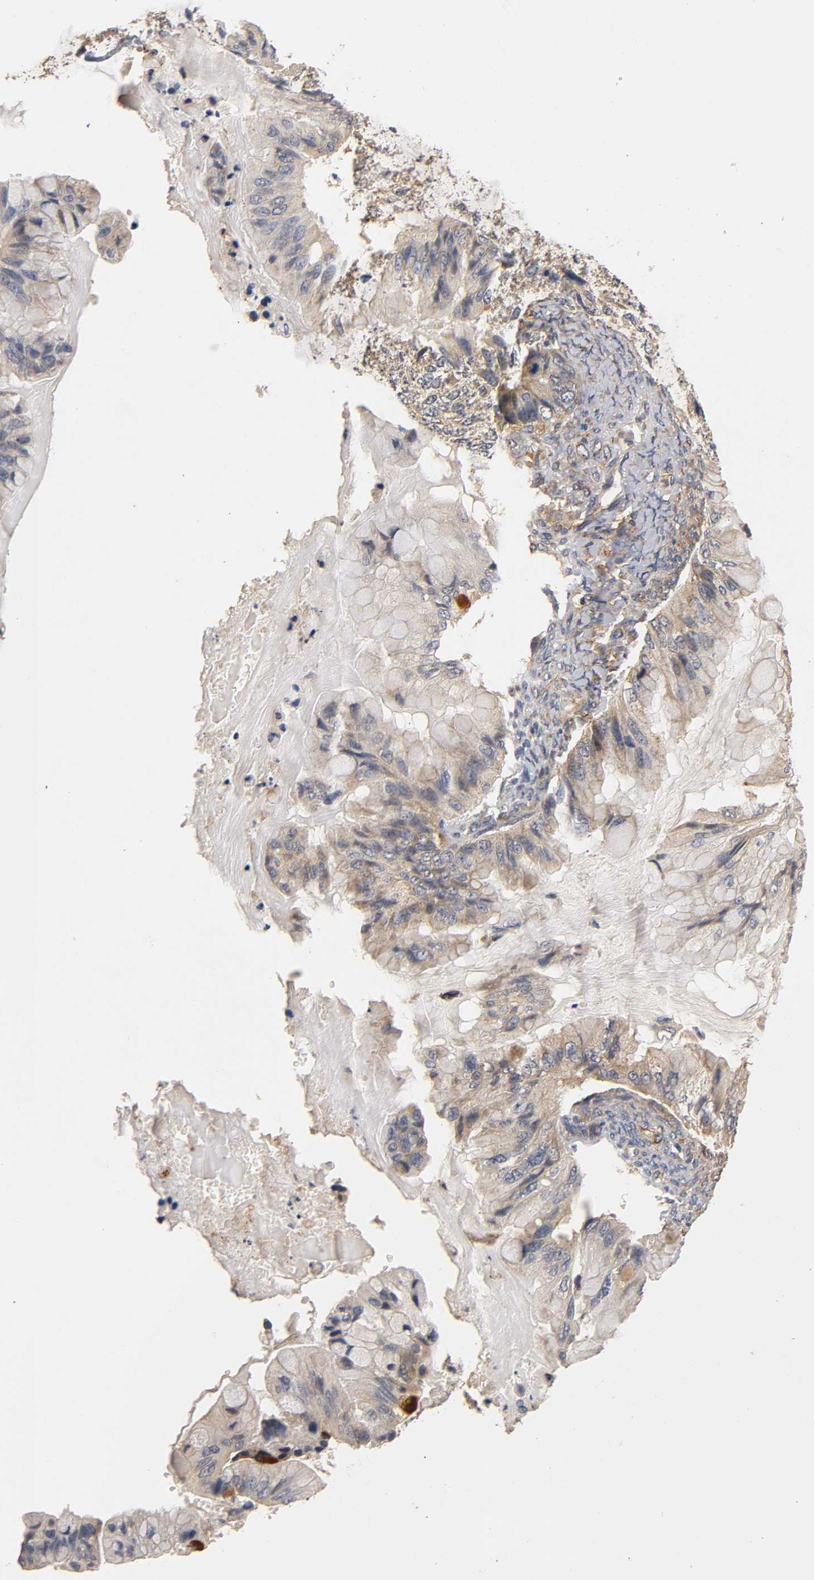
{"staining": {"intensity": "moderate", "quantity": "25%-75%", "location": "cytoplasmic/membranous"}, "tissue": "ovarian cancer", "cell_type": "Tumor cells", "image_type": "cancer", "snomed": [{"axis": "morphology", "description": "Cystadenocarcinoma, mucinous, NOS"}, {"axis": "topography", "description": "Ovary"}], "caption": "Tumor cells show moderate cytoplasmic/membranous positivity in approximately 25%-75% of cells in ovarian cancer.", "gene": "SCAP", "patient": {"sex": "female", "age": 36}}